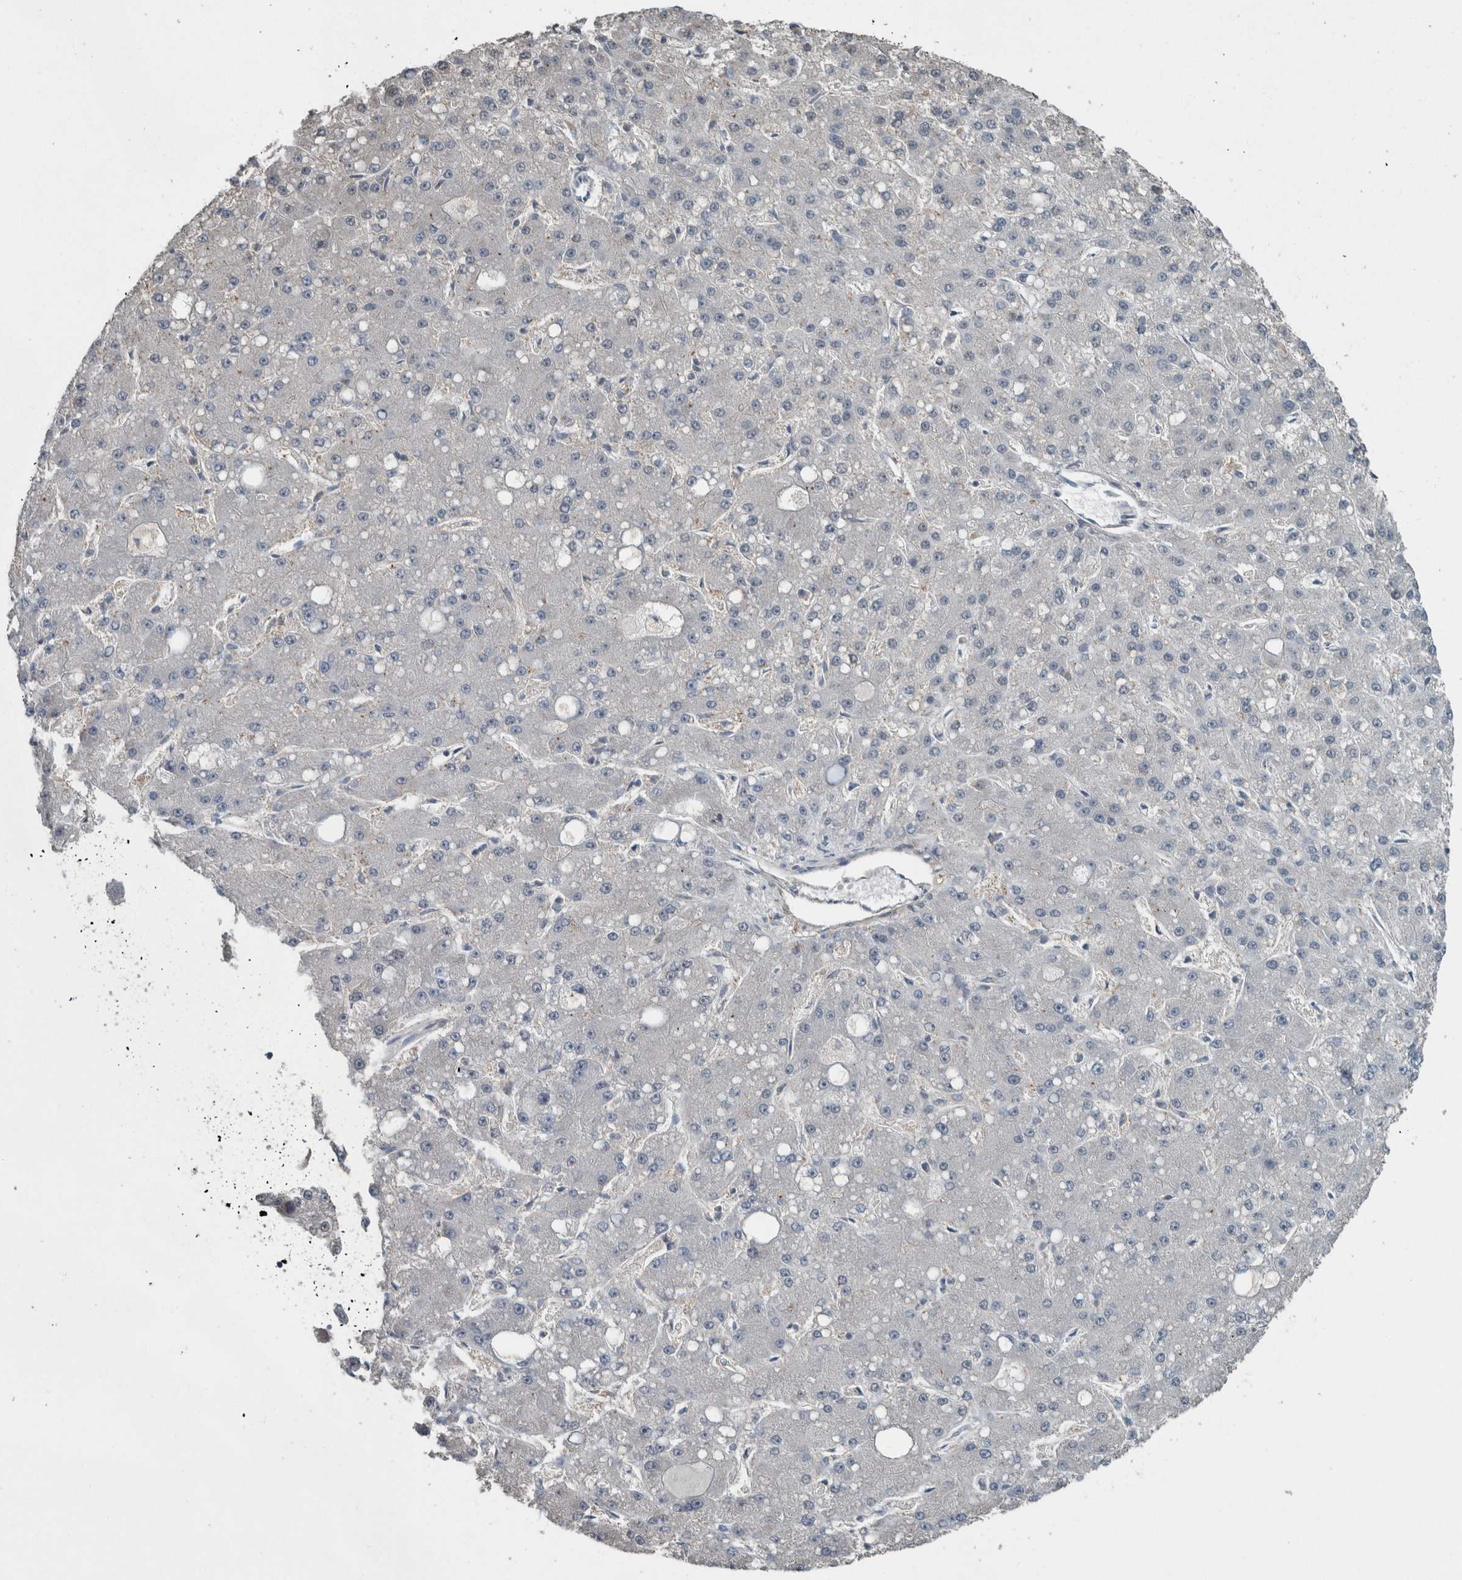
{"staining": {"intensity": "negative", "quantity": "none", "location": "none"}, "tissue": "liver cancer", "cell_type": "Tumor cells", "image_type": "cancer", "snomed": [{"axis": "morphology", "description": "Carcinoma, Hepatocellular, NOS"}, {"axis": "topography", "description": "Liver"}], "caption": "High magnification brightfield microscopy of liver cancer (hepatocellular carcinoma) stained with DAB (3,3'-diaminobenzidine) (brown) and counterstained with hematoxylin (blue): tumor cells show no significant staining. (Immunohistochemistry (ihc), brightfield microscopy, high magnification).", "gene": "MYO1E", "patient": {"sex": "male", "age": 67}}